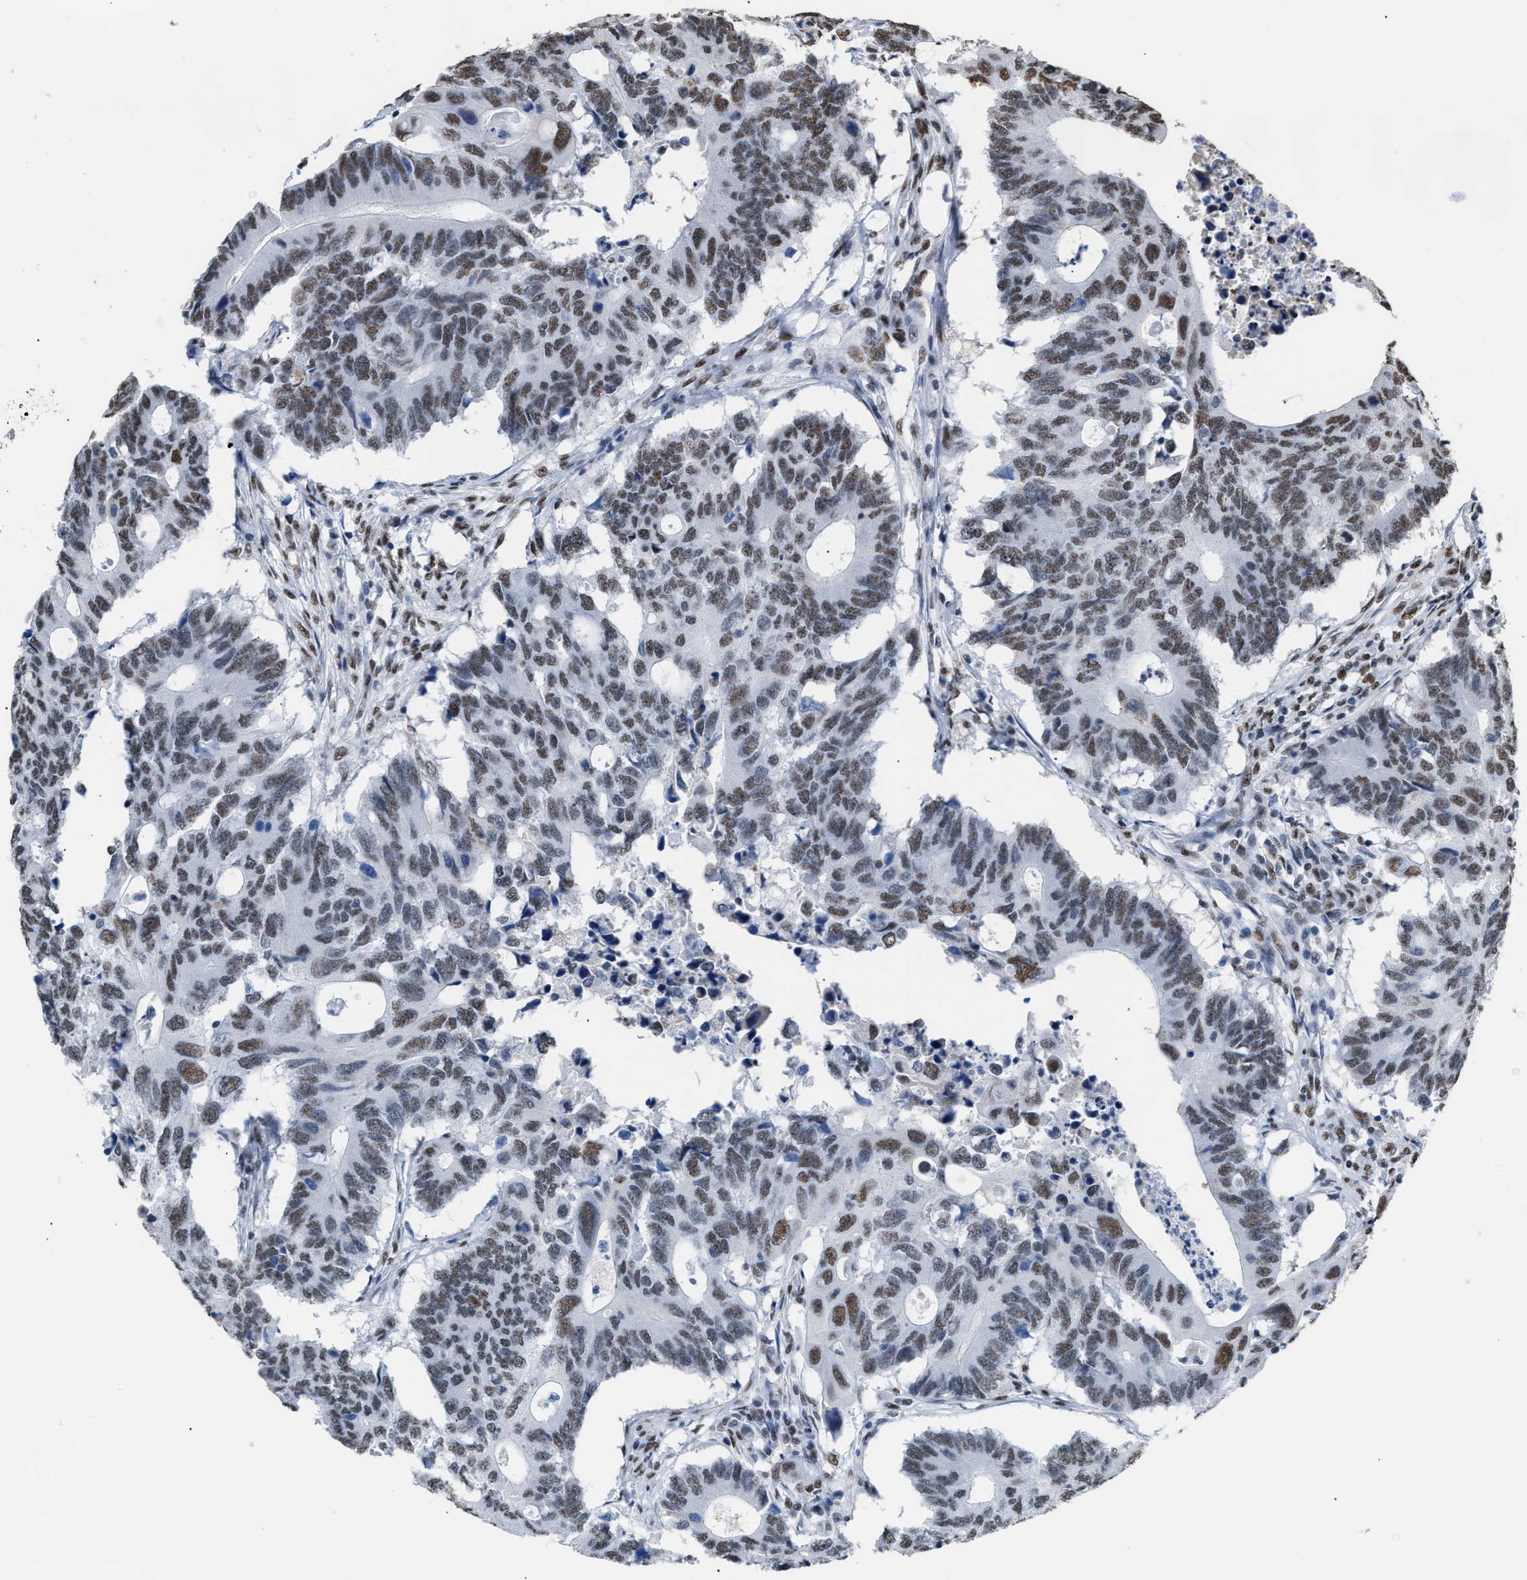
{"staining": {"intensity": "moderate", "quantity": ">75%", "location": "nuclear"}, "tissue": "colorectal cancer", "cell_type": "Tumor cells", "image_type": "cancer", "snomed": [{"axis": "morphology", "description": "Adenocarcinoma, NOS"}, {"axis": "topography", "description": "Colon"}], "caption": "About >75% of tumor cells in human colorectal cancer (adenocarcinoma) demonstrate moderate nuclear protein staining as visualized by brown immunohistochemical staining.", "gene": "CCAR2", "patient": {"sex": "male", "age": 71}}